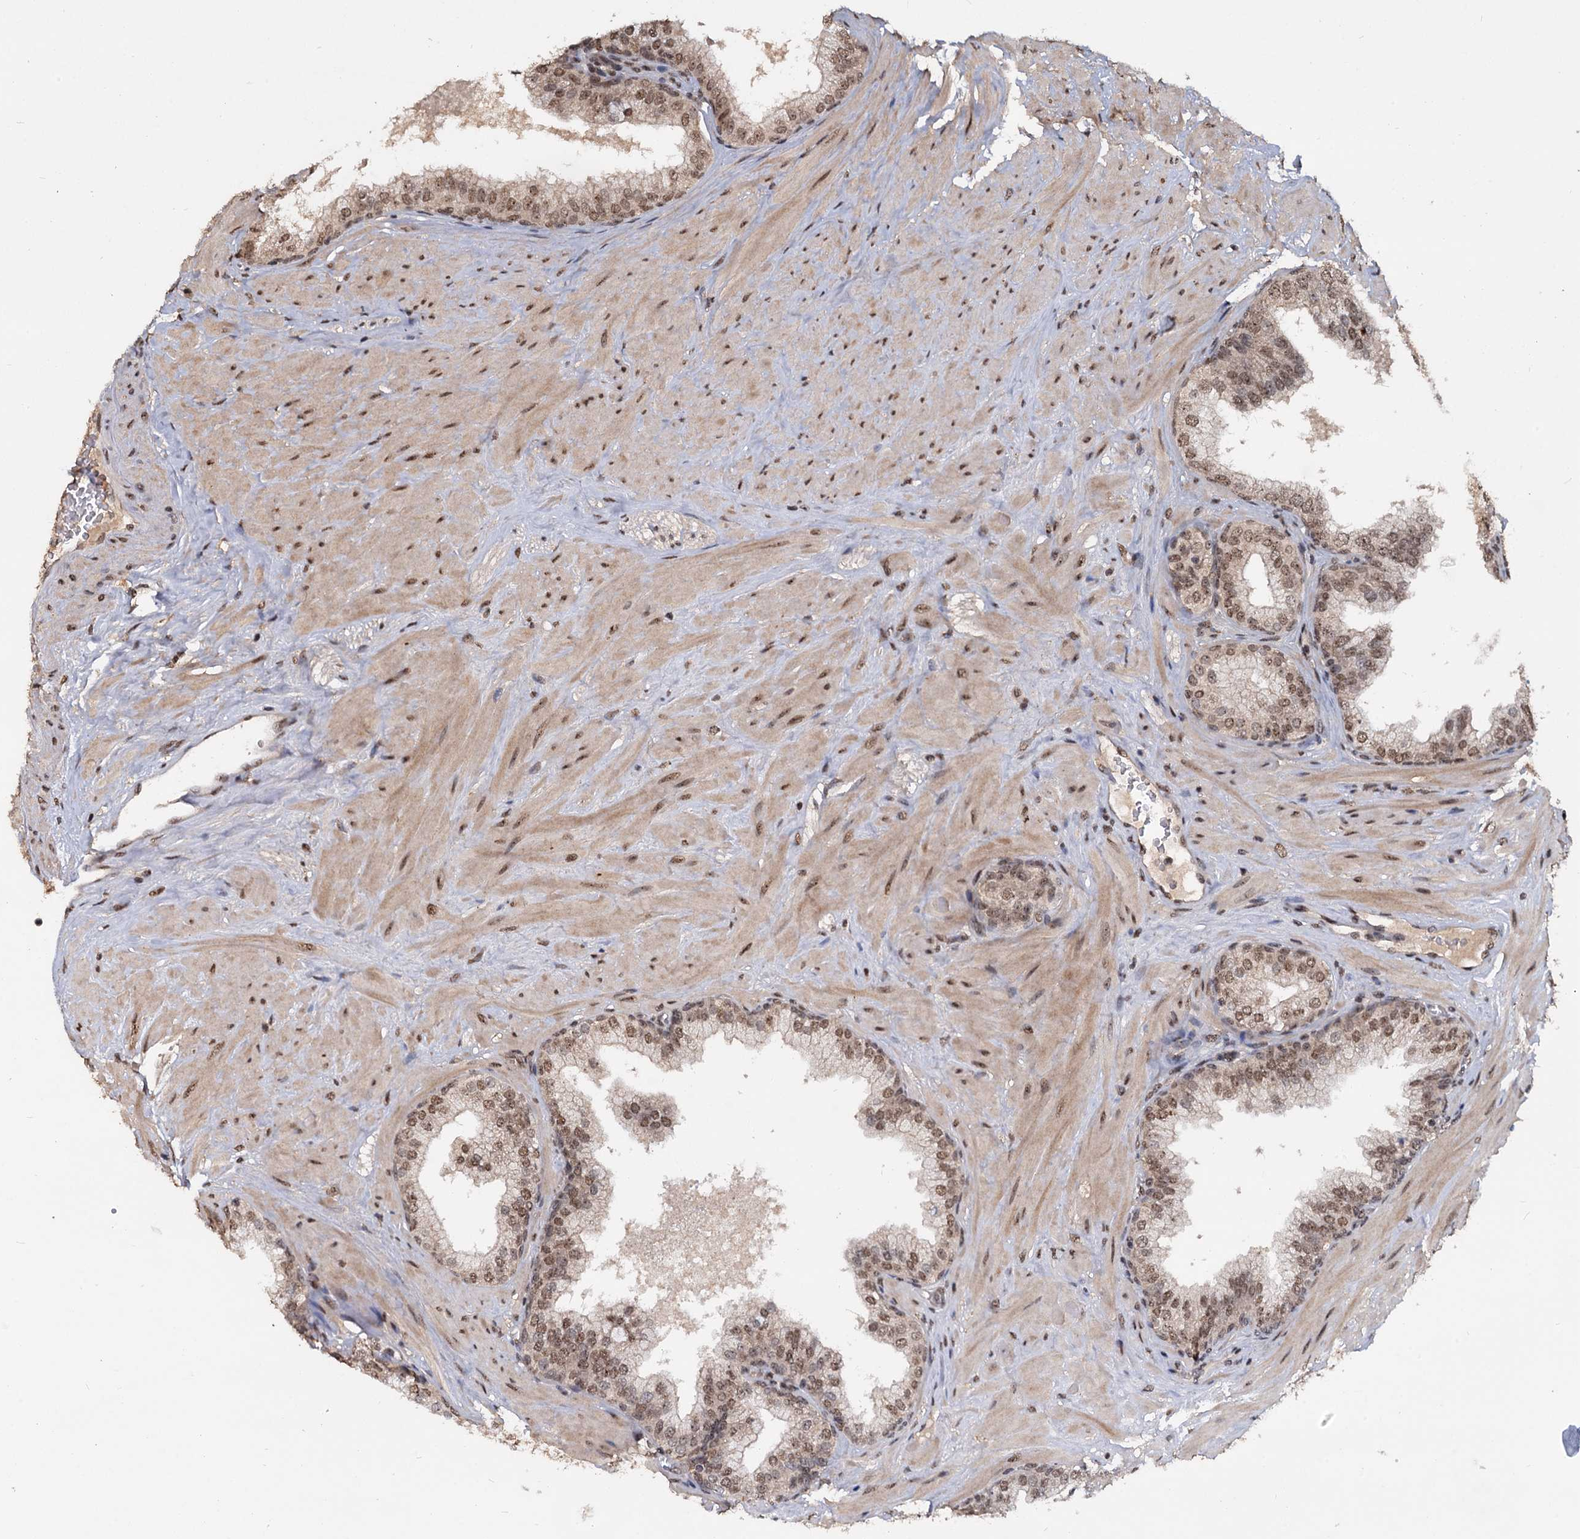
{"staining": {"intensity": "moderate", "quantity": ">75%", "location": "nuclear"}, "tissue": "prostate", "cell_type": "Glandular cells", "image_type": "normal", "snomed": [{"axis": "morphology", "description": "Normal tissue, NOS"}, {"axis": "topography", "description": "Prostate"}], "caption": "Moderate nuclear expression for a protein is present in about >75% of glandular cells of normal prostate using immunohistochemistry (IHC).", "gene": "FAM216B", "patient": {"sex": "male", "age": 60}}